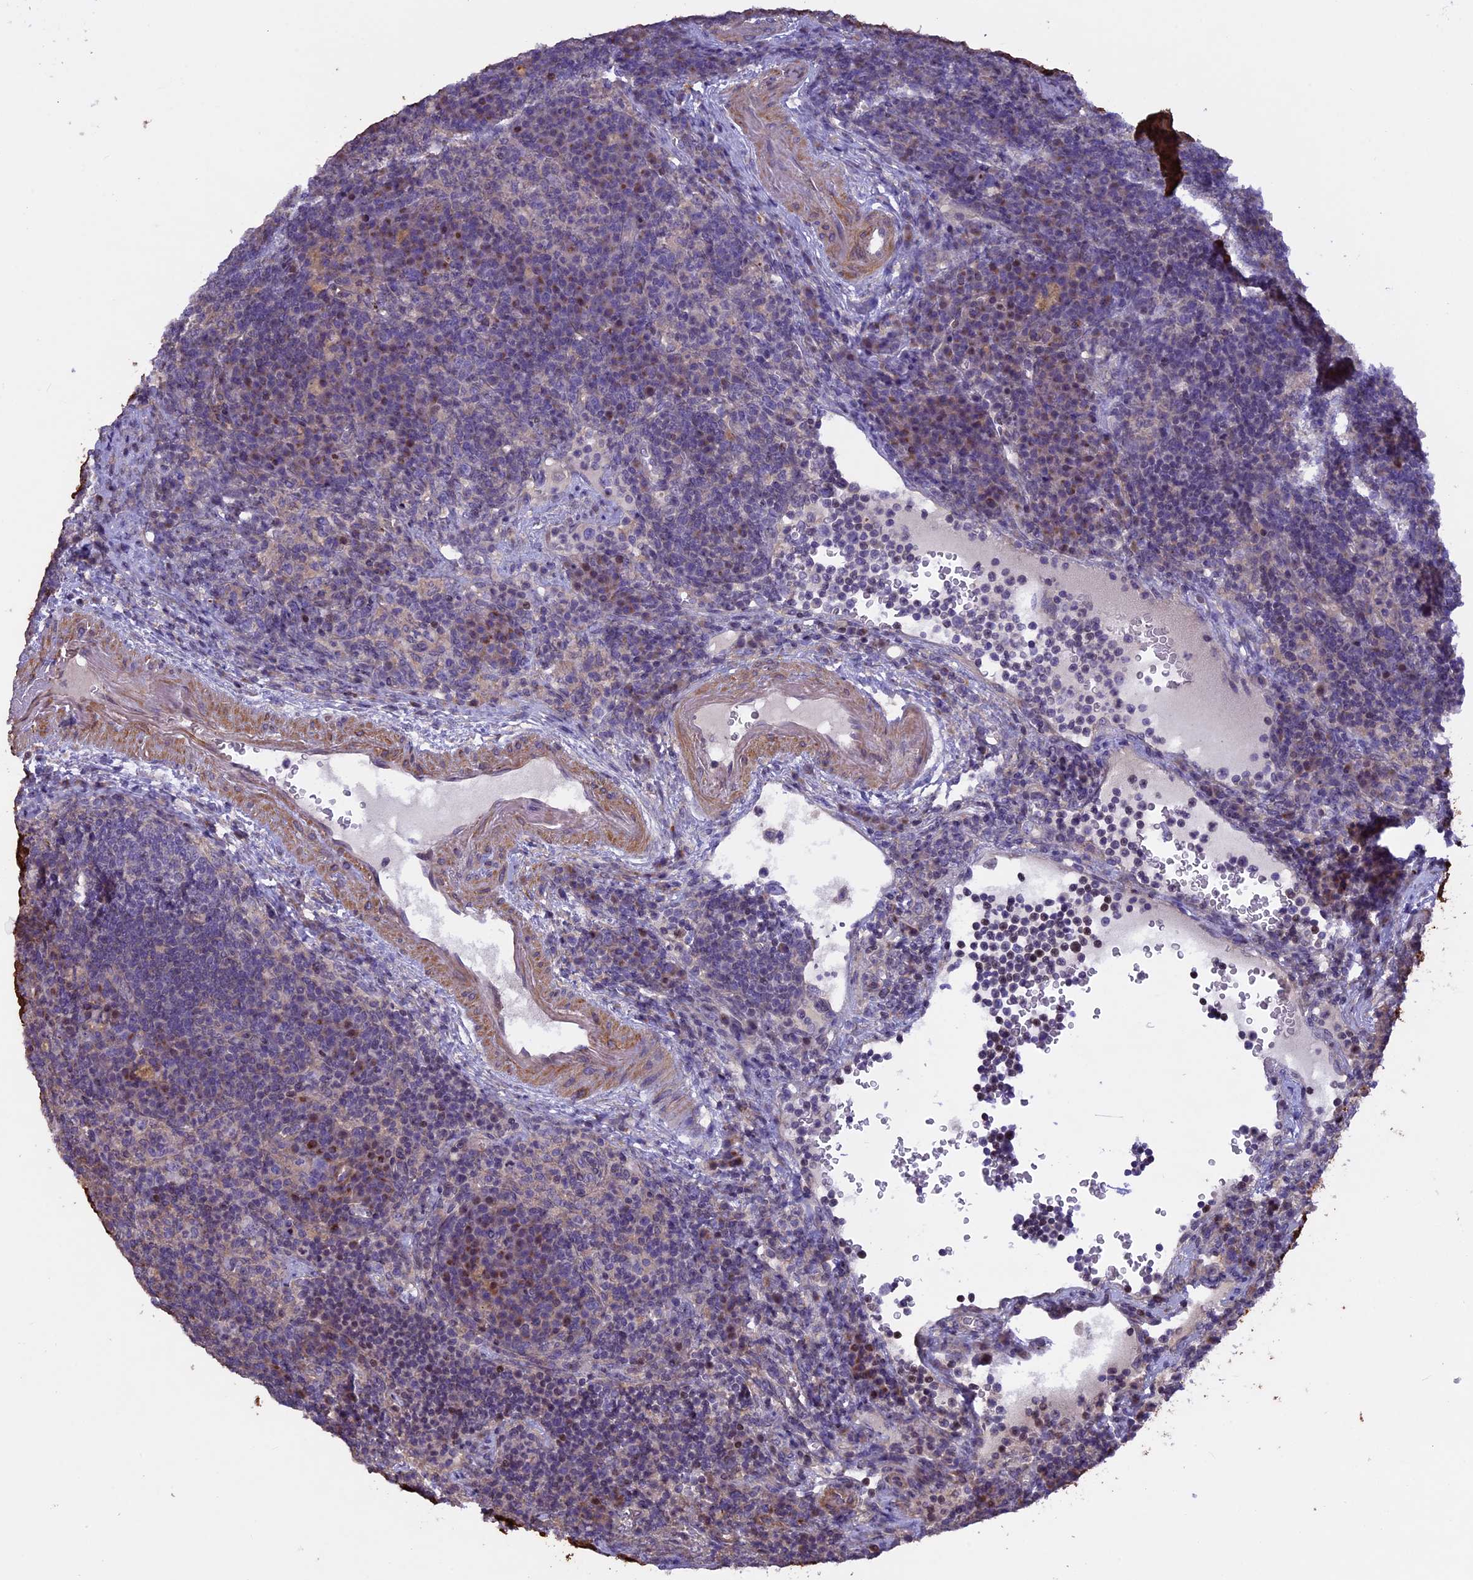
{"staining": {"intensity": "negative", "quantity": "none", "location": "none"}, "tissue": "lymph node", "cell_type": "Germinal center cells", "image_type": "normal", "snomed": [{"axis": "morphology", "description": "Normal tissue, NOS"}, {"axis": "topography", "description": "Lymph node"}], "caption": "Immunohistochemistry of benign lymph node displays no expression in germinal center cells.", "gene": "MAN2C1", "patient": {"sex": "female", "age": 70}}